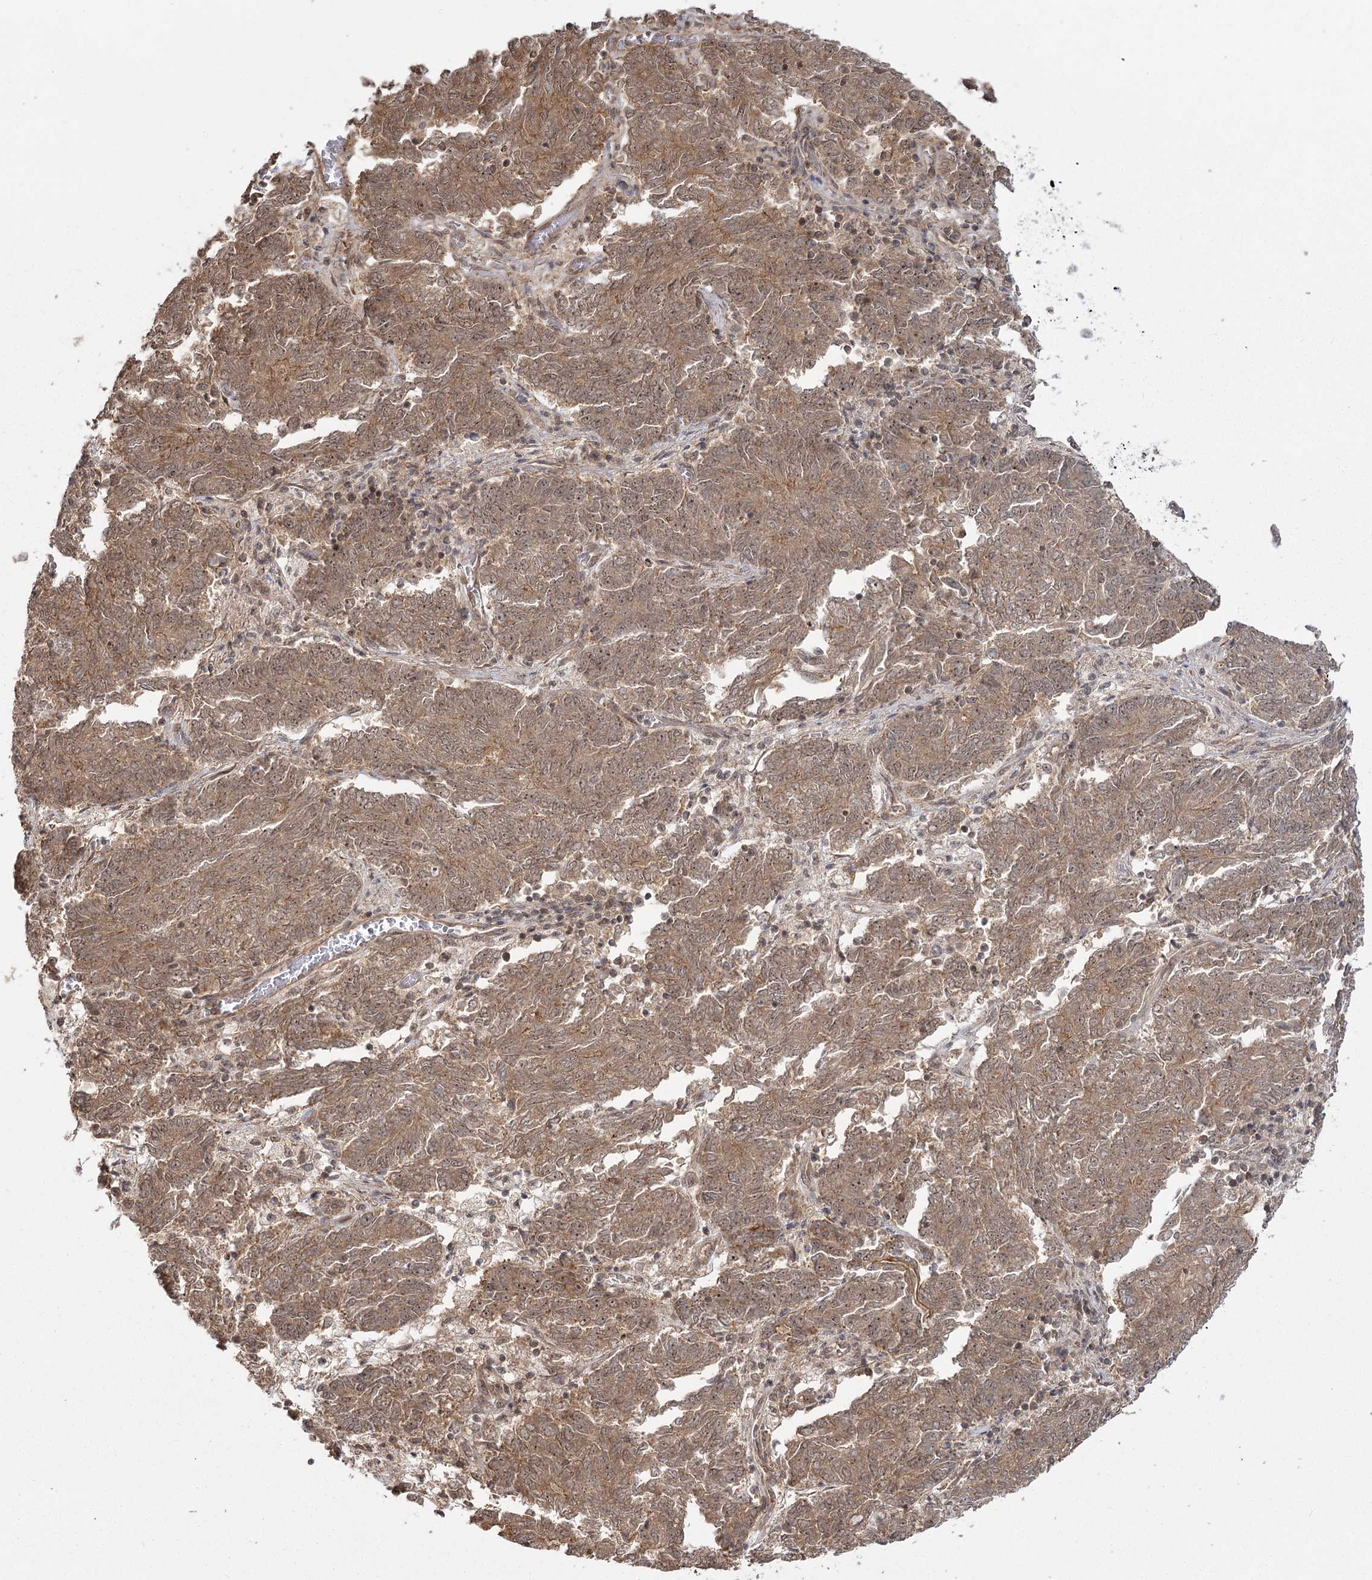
{"staining": {"intensity": "moderate", "quantity": ">75%", "location": "cytoplasmic/membranous,nuclear"}, "tissue": "endometrial cancer", "cell_type": "Tumor cells", "image_type": "cancer", "snomed": [{"axis": "morphology", "description": "Adenocarcinoma, NOS"}, {"axis": "topography", "description": "Endometrium"}], "caption": "Immunohistochemical staining of human endometrial cancer (adenocarcinoma) reveals medium levels of moderate cytoplasmic/membranous and nuclear protein positivity in about >75% of tumor cells.", "gene": "R3HDM2", "patient": {"sex": "female", "age": 80}}